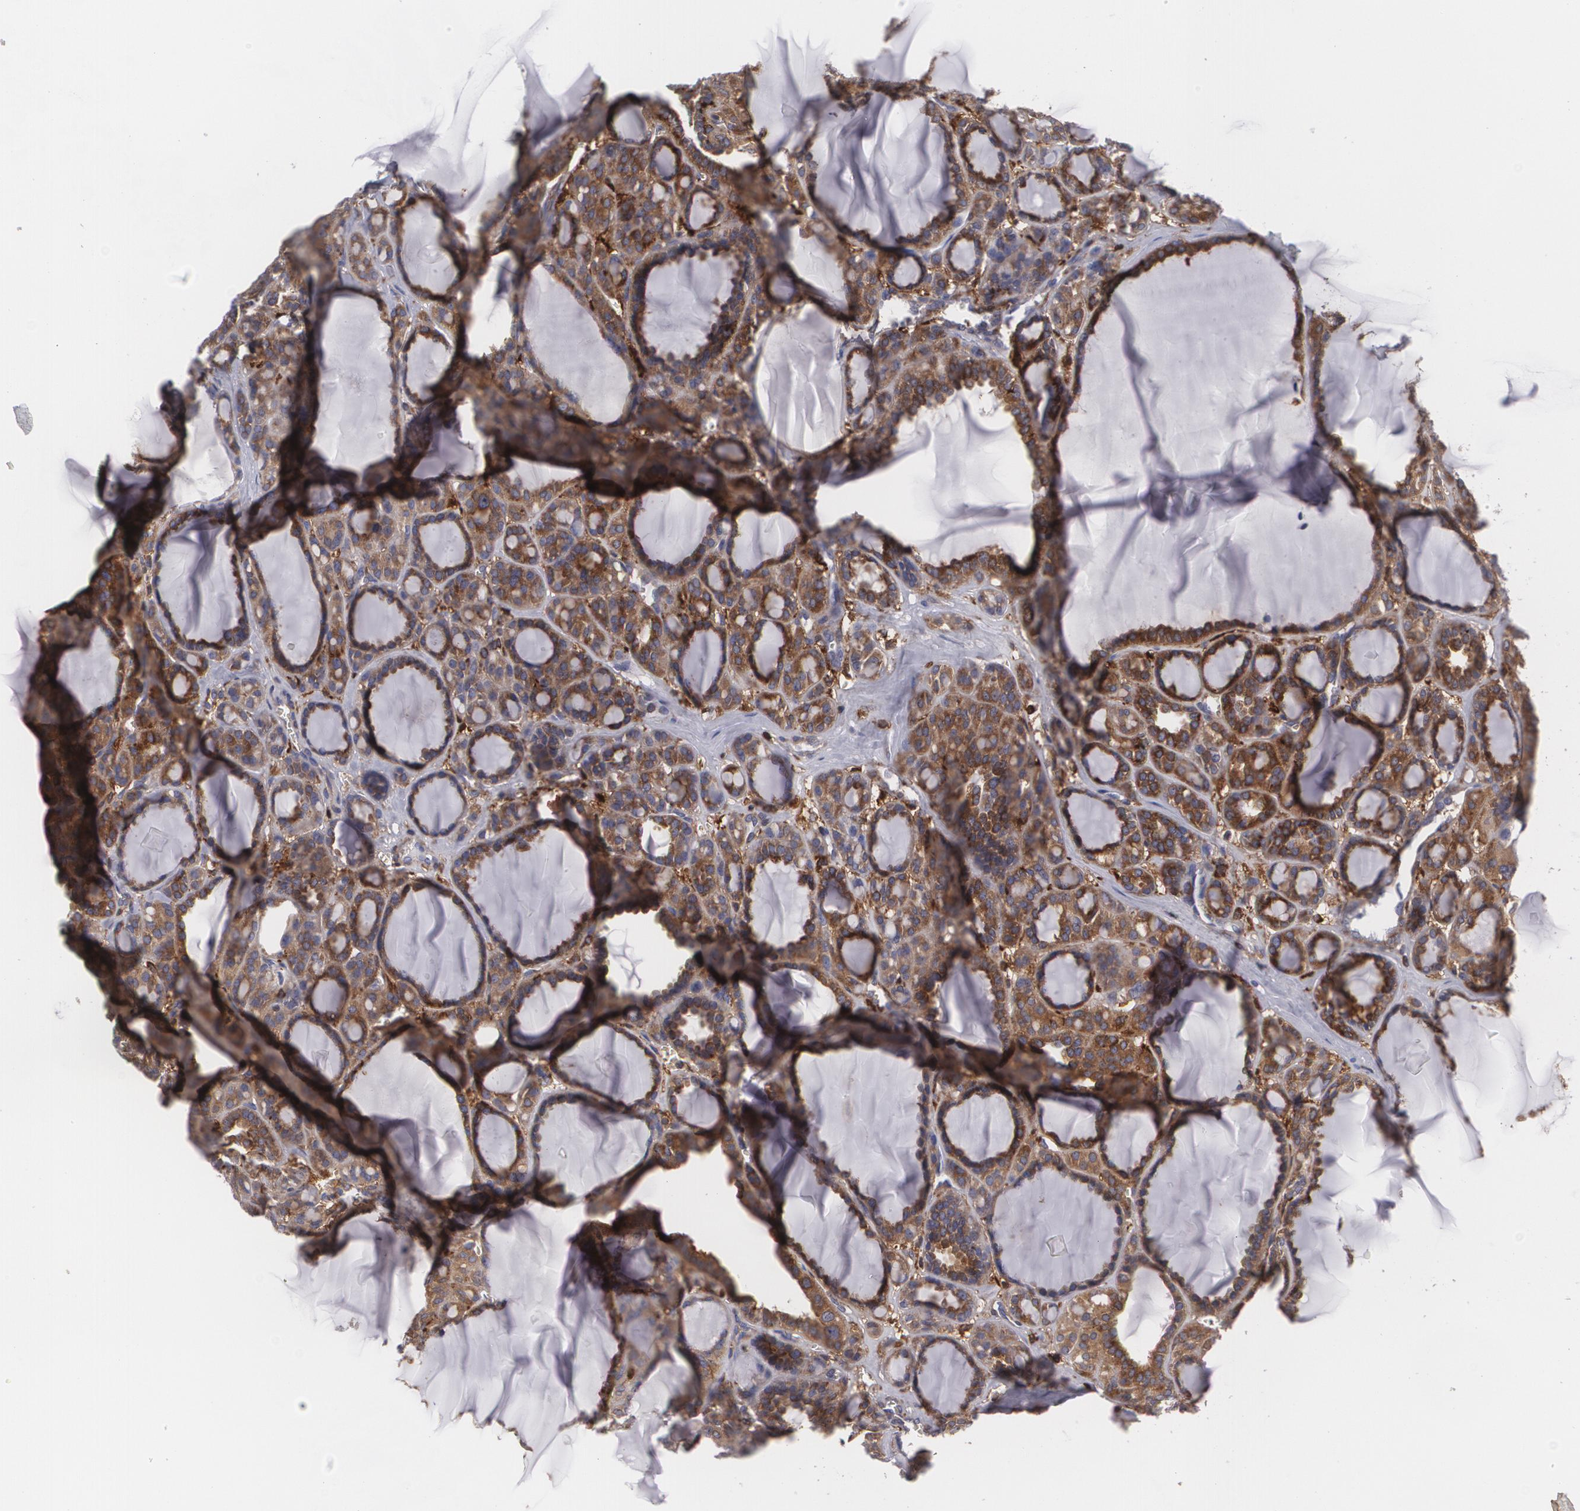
{"staining": {"intensity": "moderate", "quantity": ">75%", "location": "cytoplasmic/membranous"}, "tissue": "thyroid cancer", "cell_type": "Tumor cells", "image_type": "cancer", "snomed": [{"axis": "morphology", "description": "Follicular adenoma carcinoma, NOS"}, {"axis": "topography", "description": "Thyroid gland"}], "caption": "Brown immunohistochemical staining in thyroid cancer shows moderate cytoplasmic/membranous staining in approximately >75% of tumor cells. The protein of interest is shown in brown color, while the nuclei are stained blue.", "gene": "BIN1", "patient": {"sex": "female", "age": 71}}